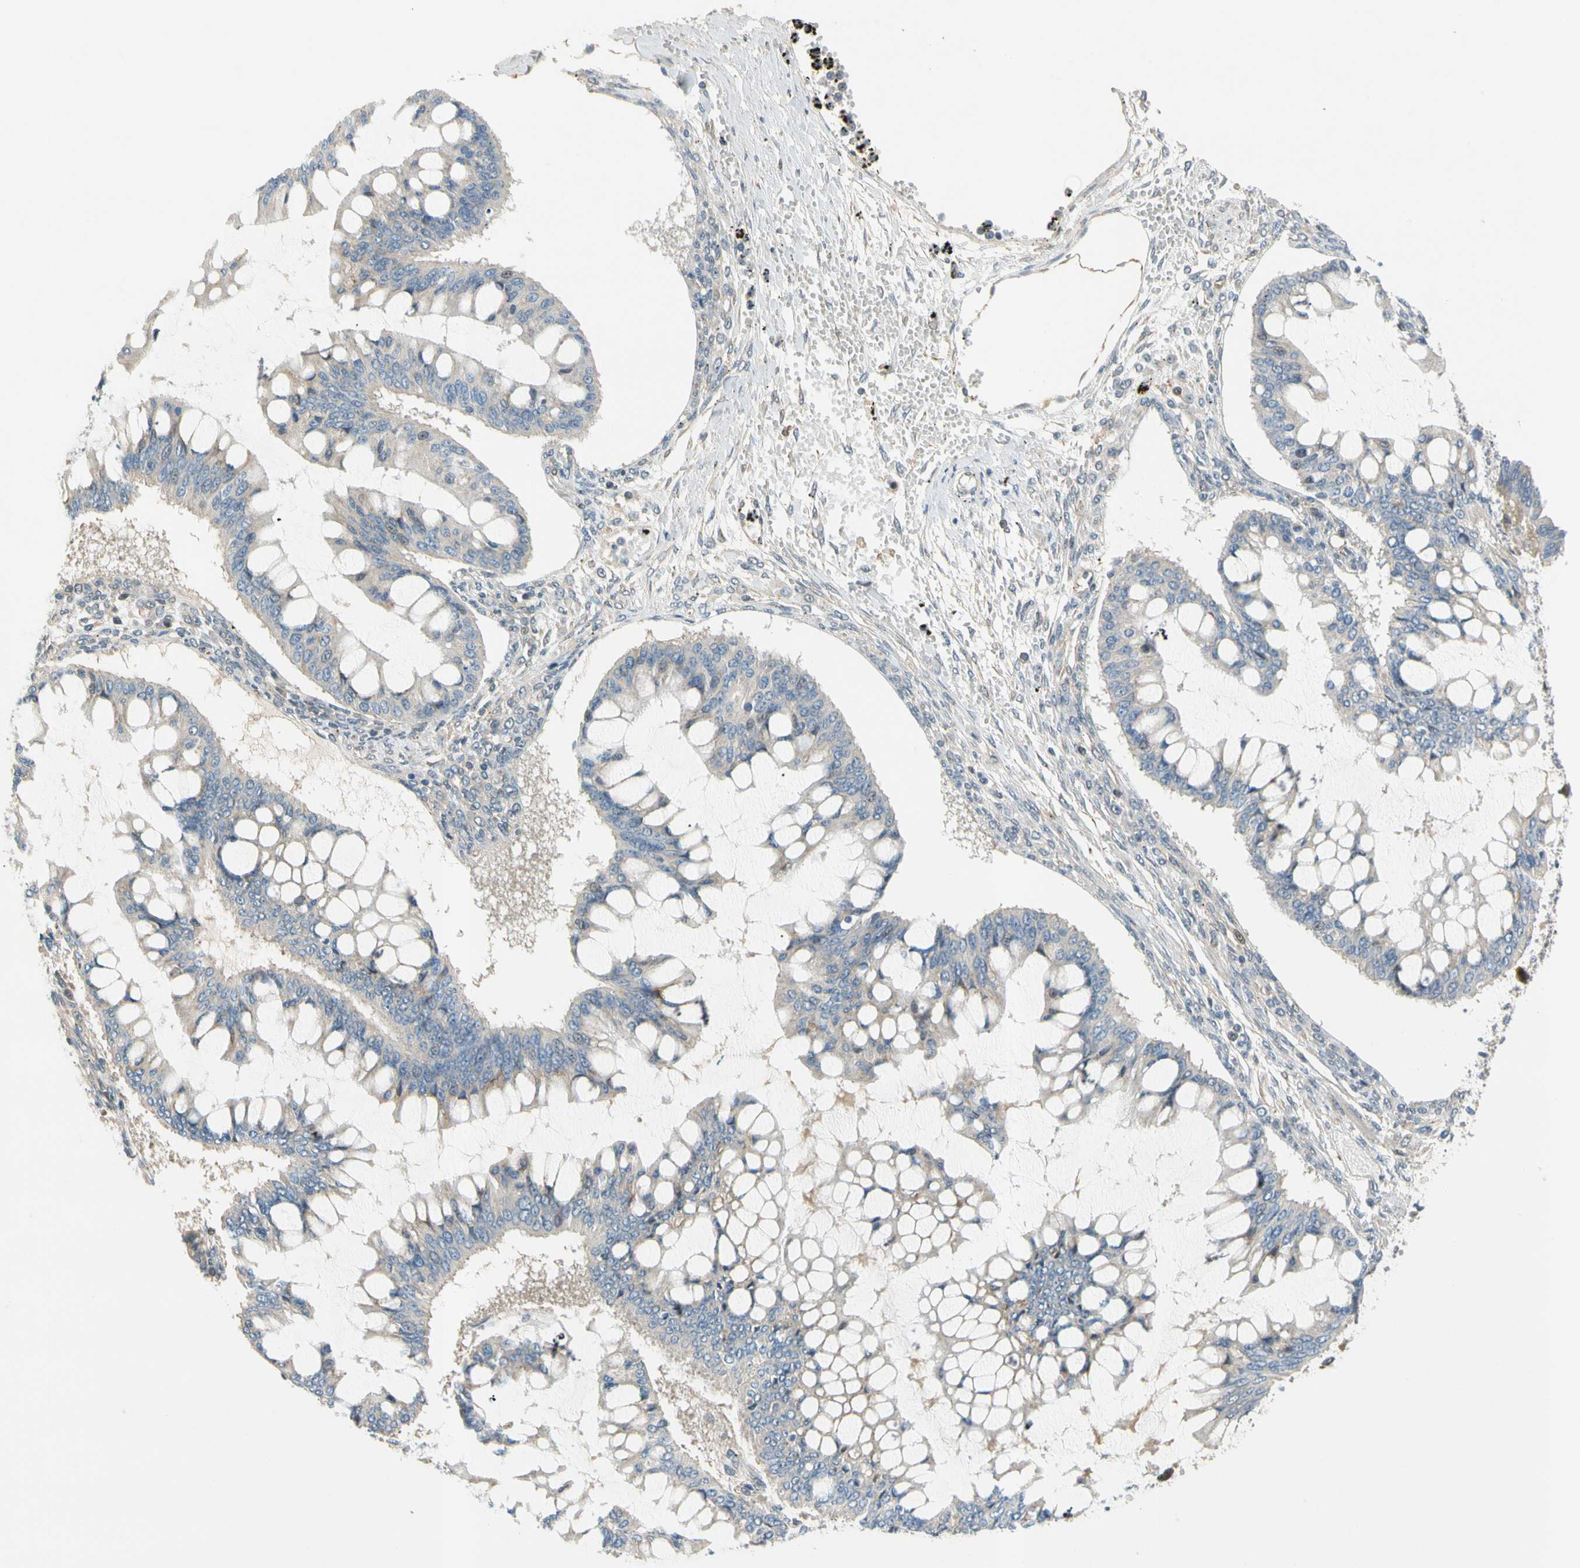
{"staining": {"intensity": "weak", "quantity": "25%-75%", "location": "cytoplasmic/membranous"}, "tissue": "ovarian cancer", "cell_type": "Tumor cells", "image_type": "cancer", "snomed": [{"axis": "morphology", "description": "Cystadenocarcinoma, mucinous, NOS"}, {"axis": "topography", "description": "Ovary"}], "caption": "Human ovarian mucinous cystadenocarcinoma stained with a protein marker exhibits weak staining in tumor cells.", "gene": "GATD1", "patient": {"sex": "female", "age": 73}}